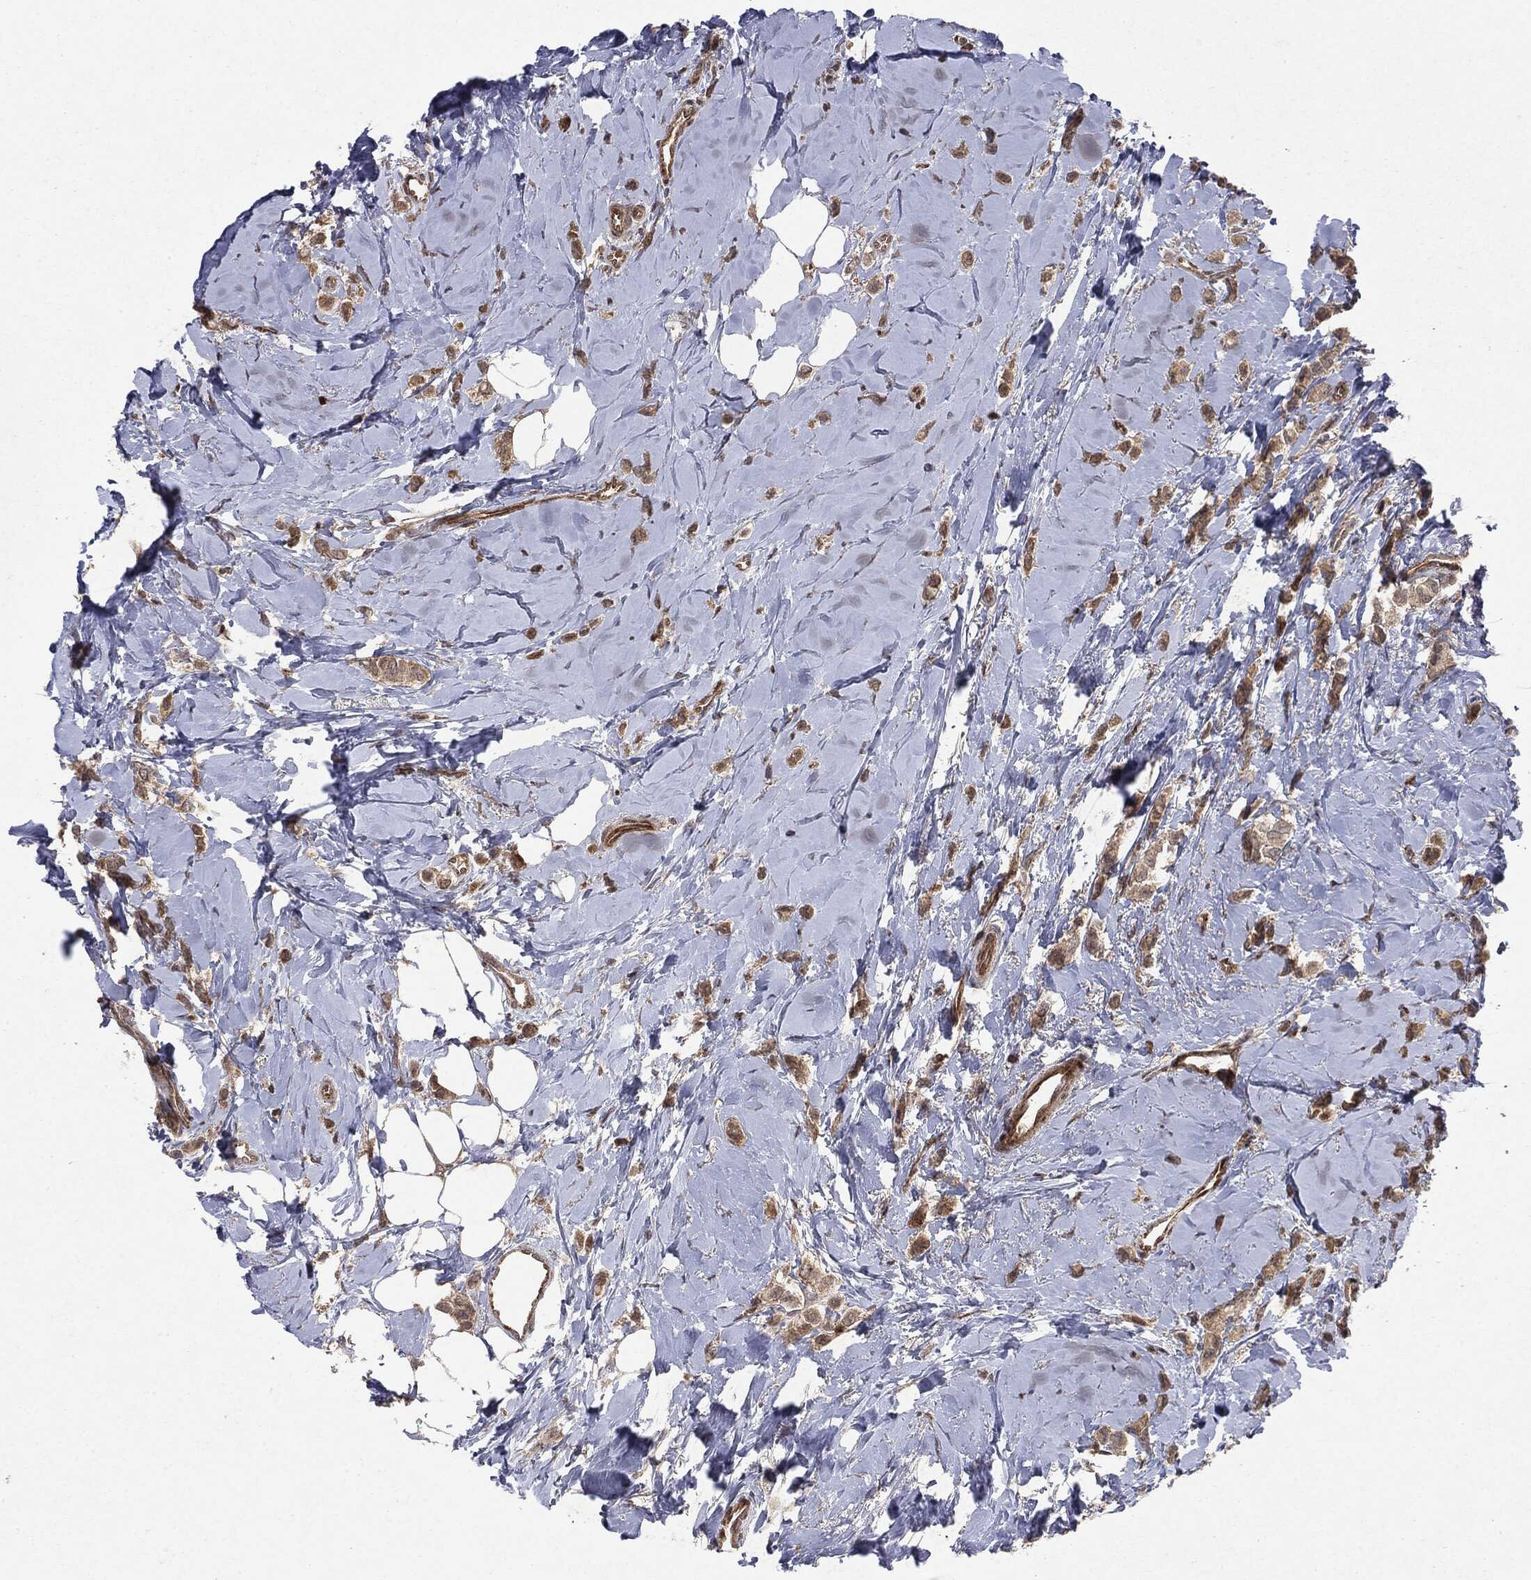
{"staining": {"intensity": "moderate", "quantity": ">75%", "location": "cytoplasmic/membranous"}, "tissue": "breast cancer", "cell_type": "Tumor cells", "image_type": "cancer", "snomed": [{"axis": "morphology", "description": "Lobular carcinoma"}, {"axis": "topography", "description": "Breast"}], "caption": "IHC of human lobular carcinoma (breast) demonstrates medium levels of moderate cytoplasmic/membranous expression in approximately >75% of tumor cells. (IHC, brightfield microscopy, high magnification).", "gene": "OTUB1", "patient": {"sex": "female", "age": 66}}